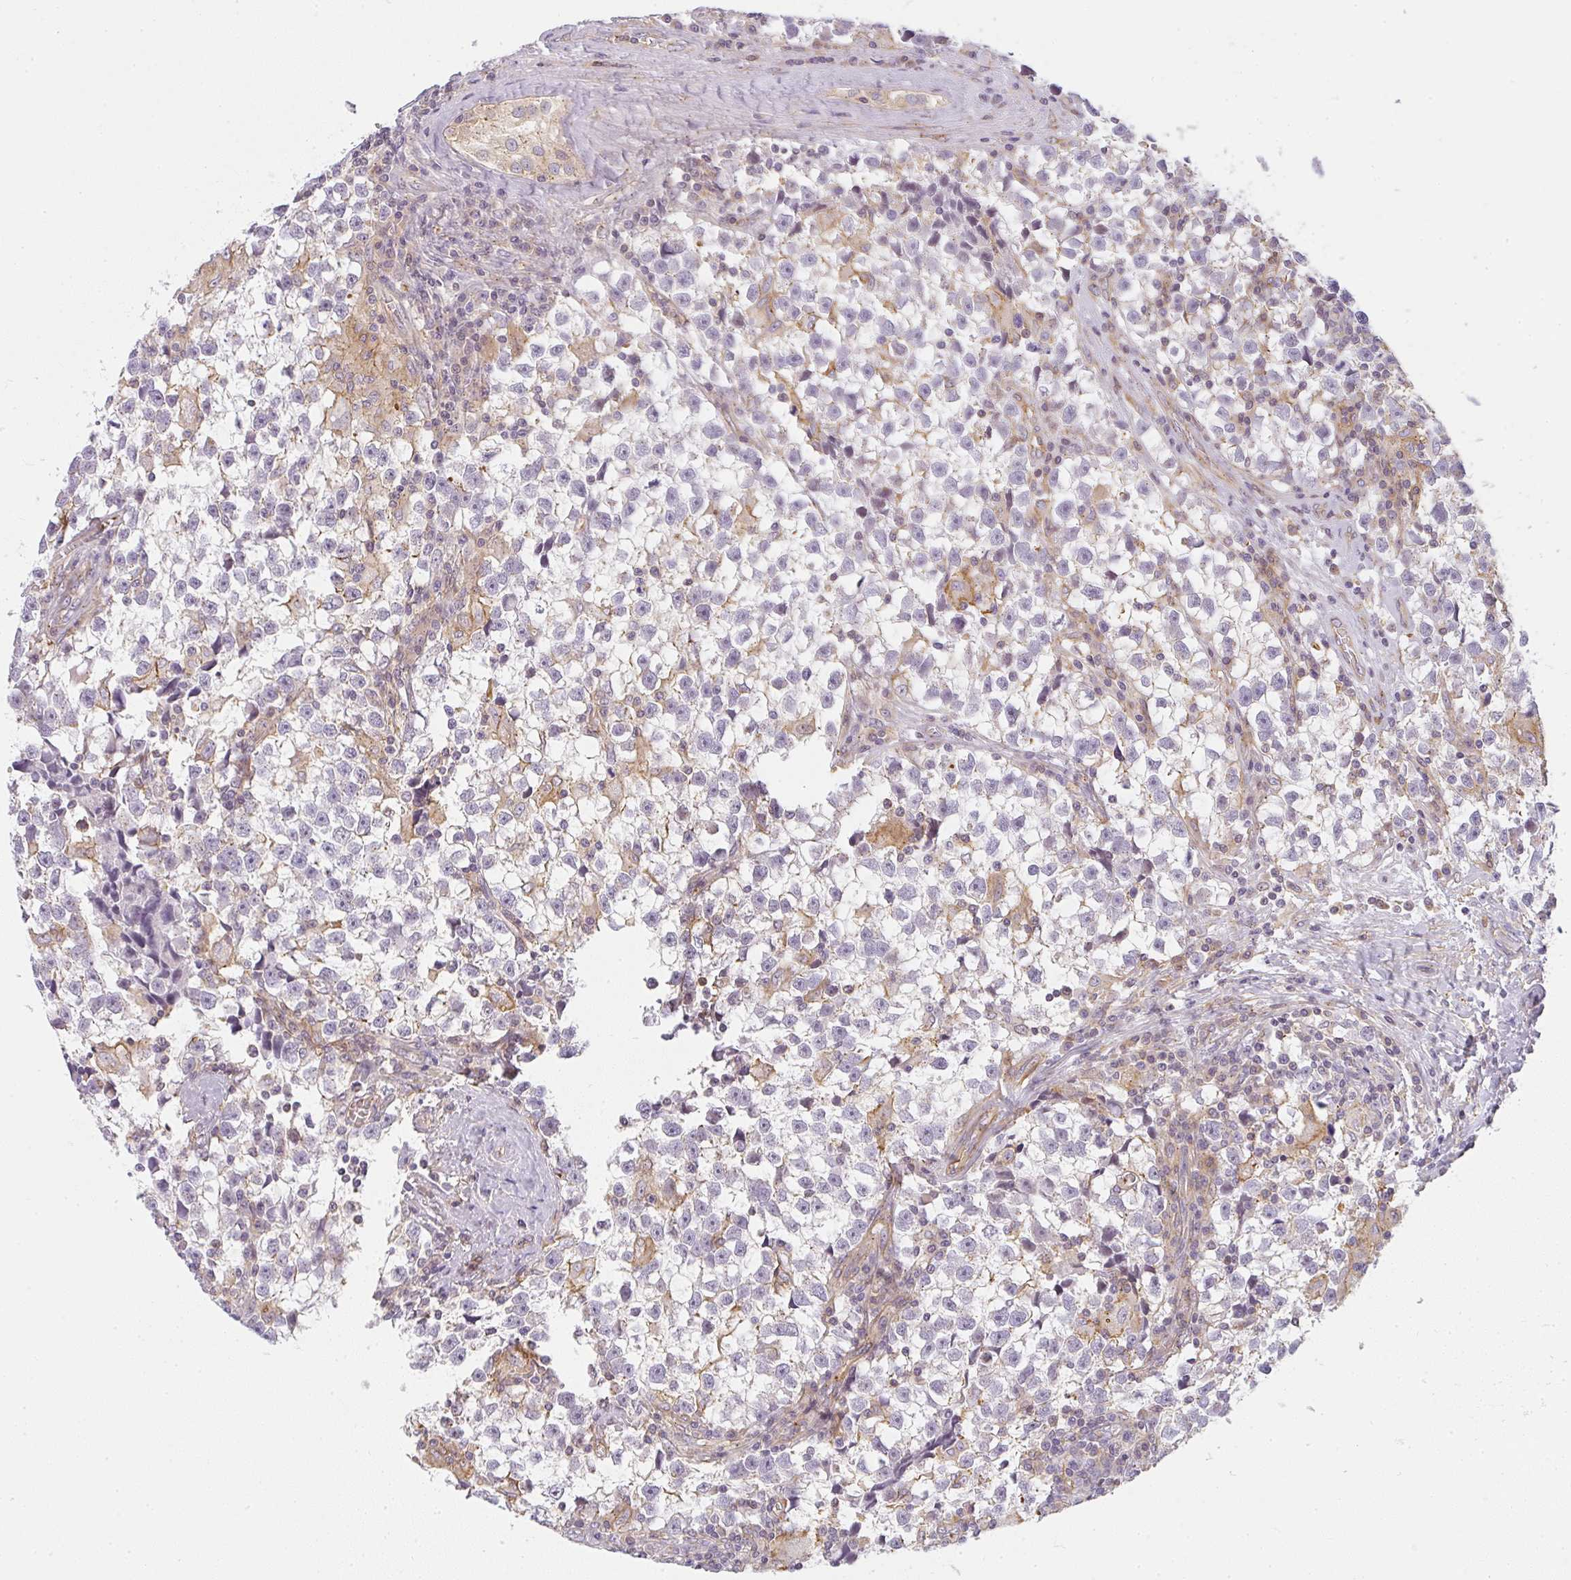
{"staining": {"intensity": "negative", "quantity": "none", "location": "none"}, "tissue": "testis cancer", "cell_type": "Tumor cells", "image_type": "cancer", "snomed": [{"axis": "morphology", "description": "Seminoma, NOS"}, {"axis": "topography", "description": "Testis"}], "caption": "The photomicrograph shows no significant expression in tumor cells of seminoma (testis).", "gene": "SULF1", "patient": {"sex": "male", "age": 31}}